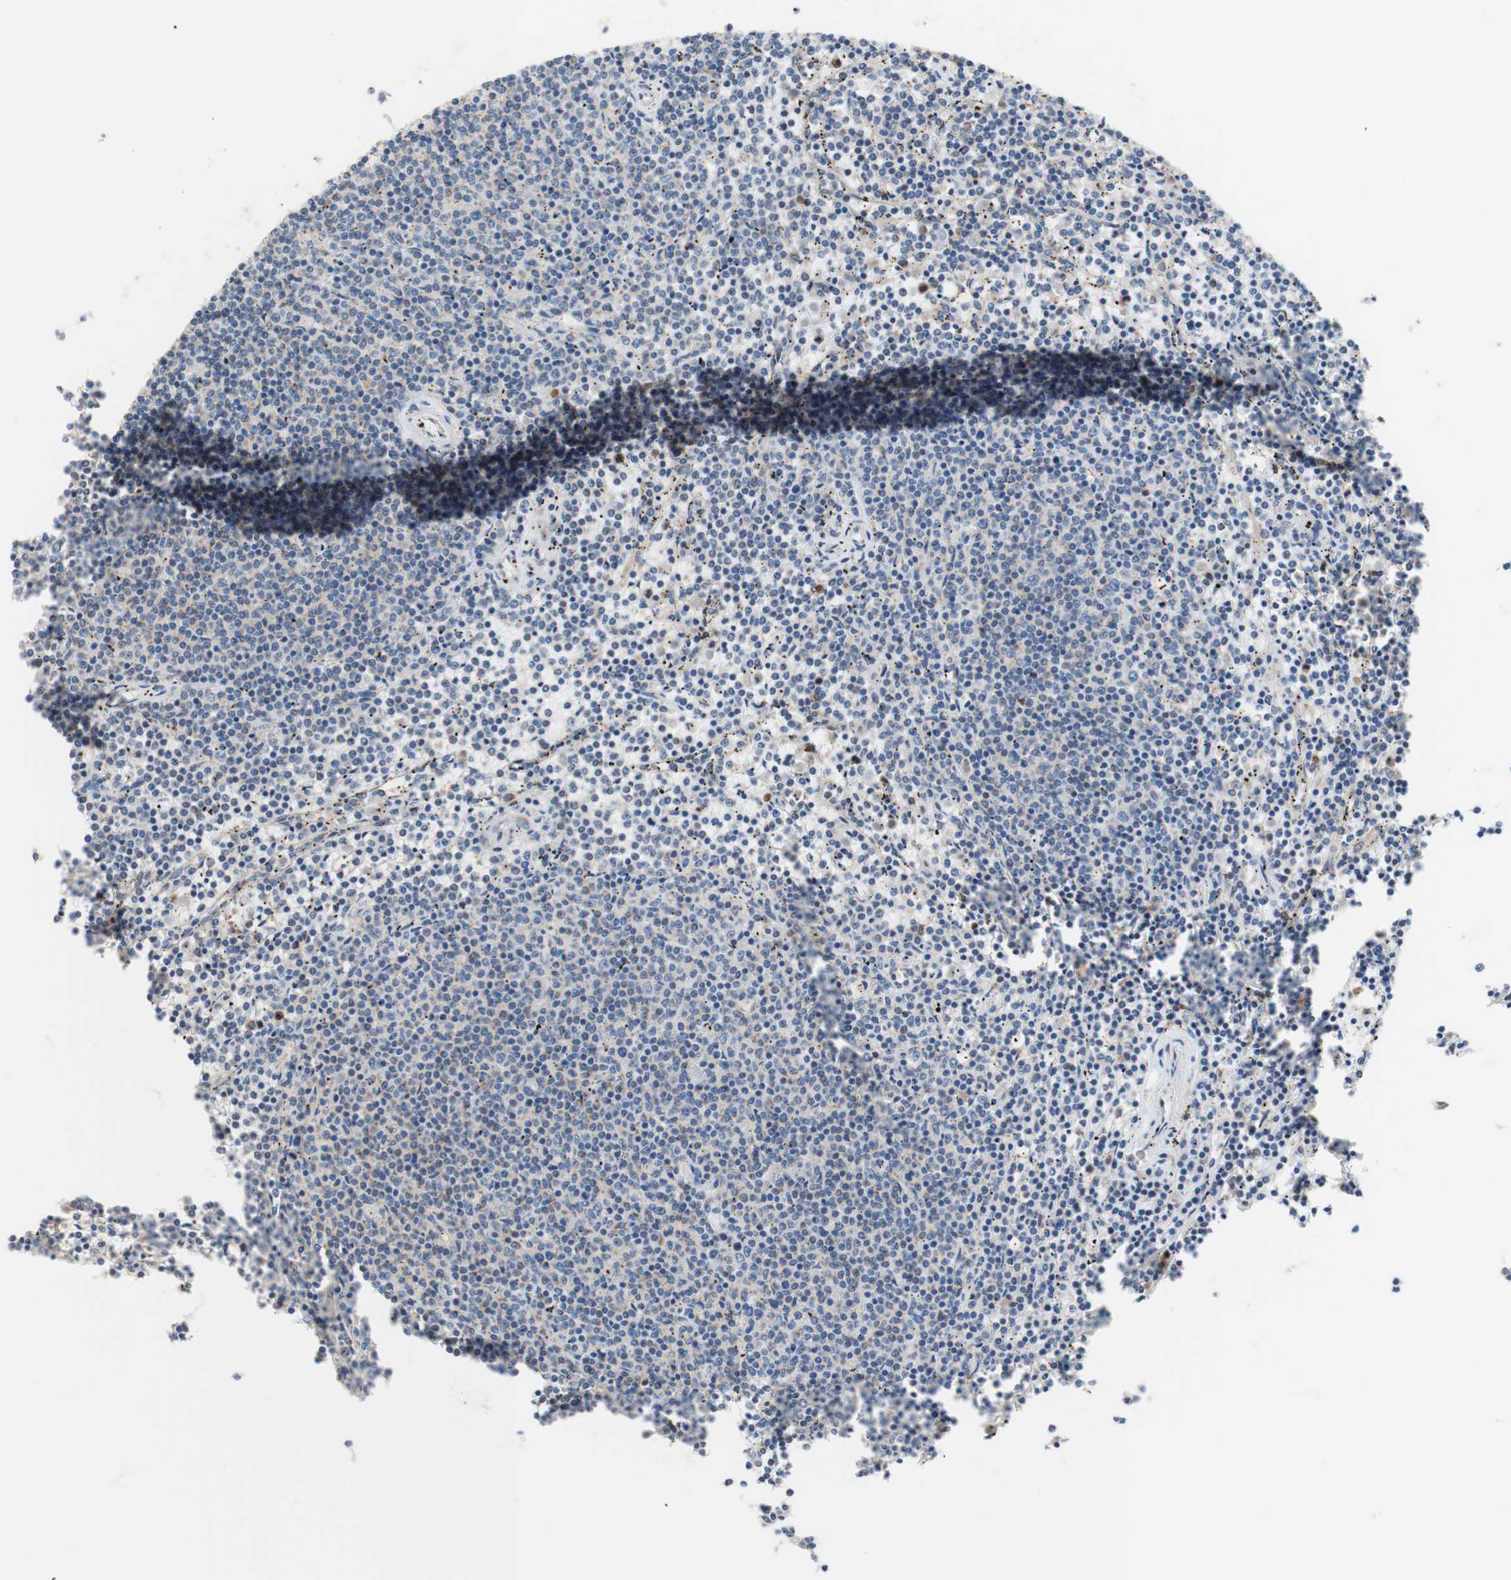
{"staining": {"intensity": "negative", "quantity": "none", "location": "none"}, "tissue": "lymphoma", "cell_type": "Tumor cells", "image_type": "cancer", "snomed": [{"axis": "morphology", "description": "Malignant lymphoma, non-Hodgkin's type, Low grade"}, {"axis": "topography", "description": "Spleen"}], "caption": "A micrograph of lymphoma stained for a protein exhibits no brown staining in tumor cells.", "gene": "FMR1", "patient": {"sex": "female", "age": 50}}